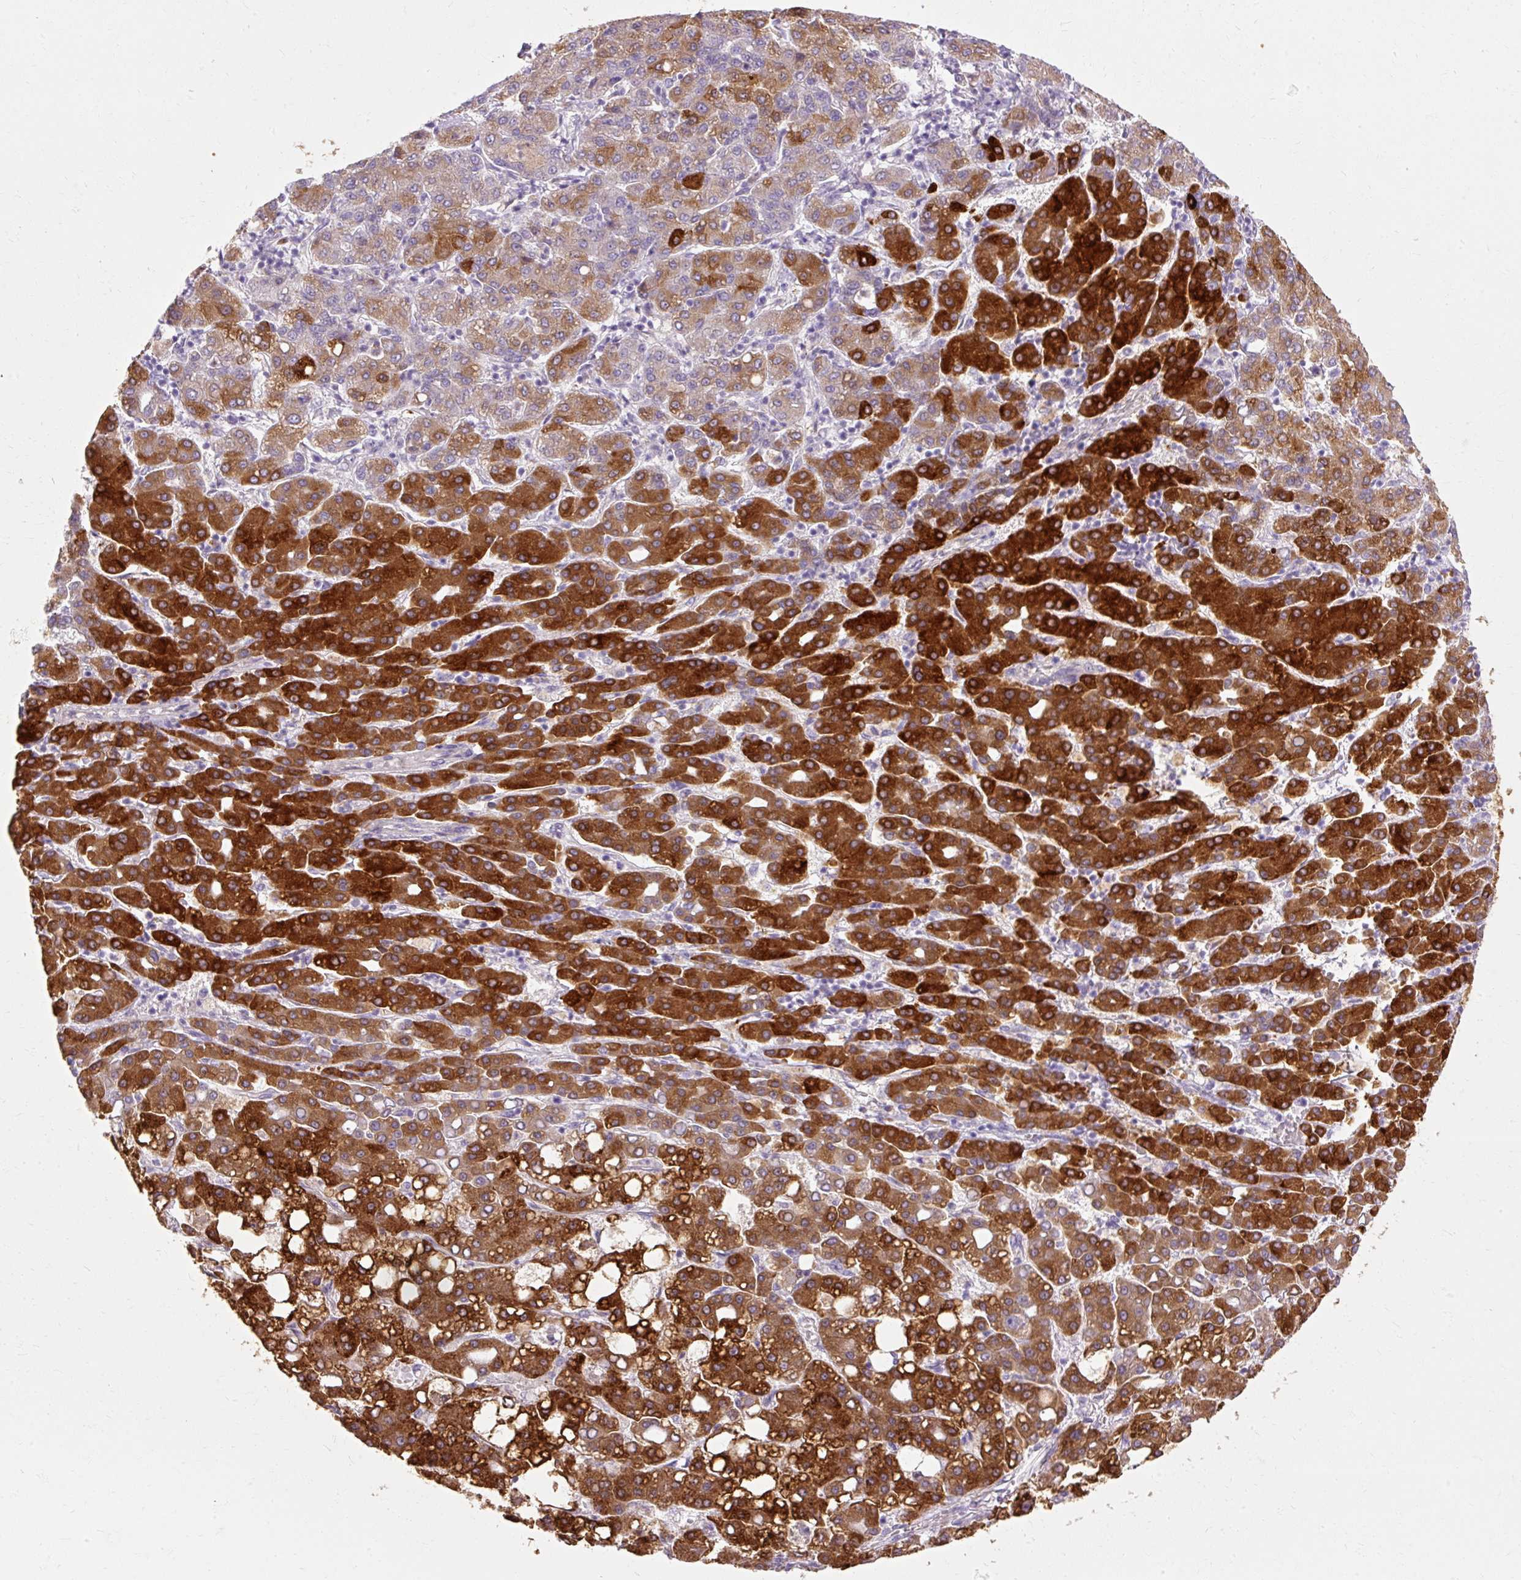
{"staining": {"intensity": "strong", "quantity": ">75%", "location": "cytoplasmic/membranous"}, "tissue": "liver cancer", "cell_type": "Tumor cells", "image_type": "cancer", "snomed": [{"axis": "morphology", "description": "Carcinoma, Hepatocellular, NOS"}, {"axis": "topography", "description": "Liver"}], "caption": "Brown immunohistochemical staining in liver cancer (hepatocellular carcinoma) displays strong cytoplasmic/membranous staining in about >75% of tumor cells.", "gene": "HSD11B1", "patient": {"sex": "male", "age": 65}}